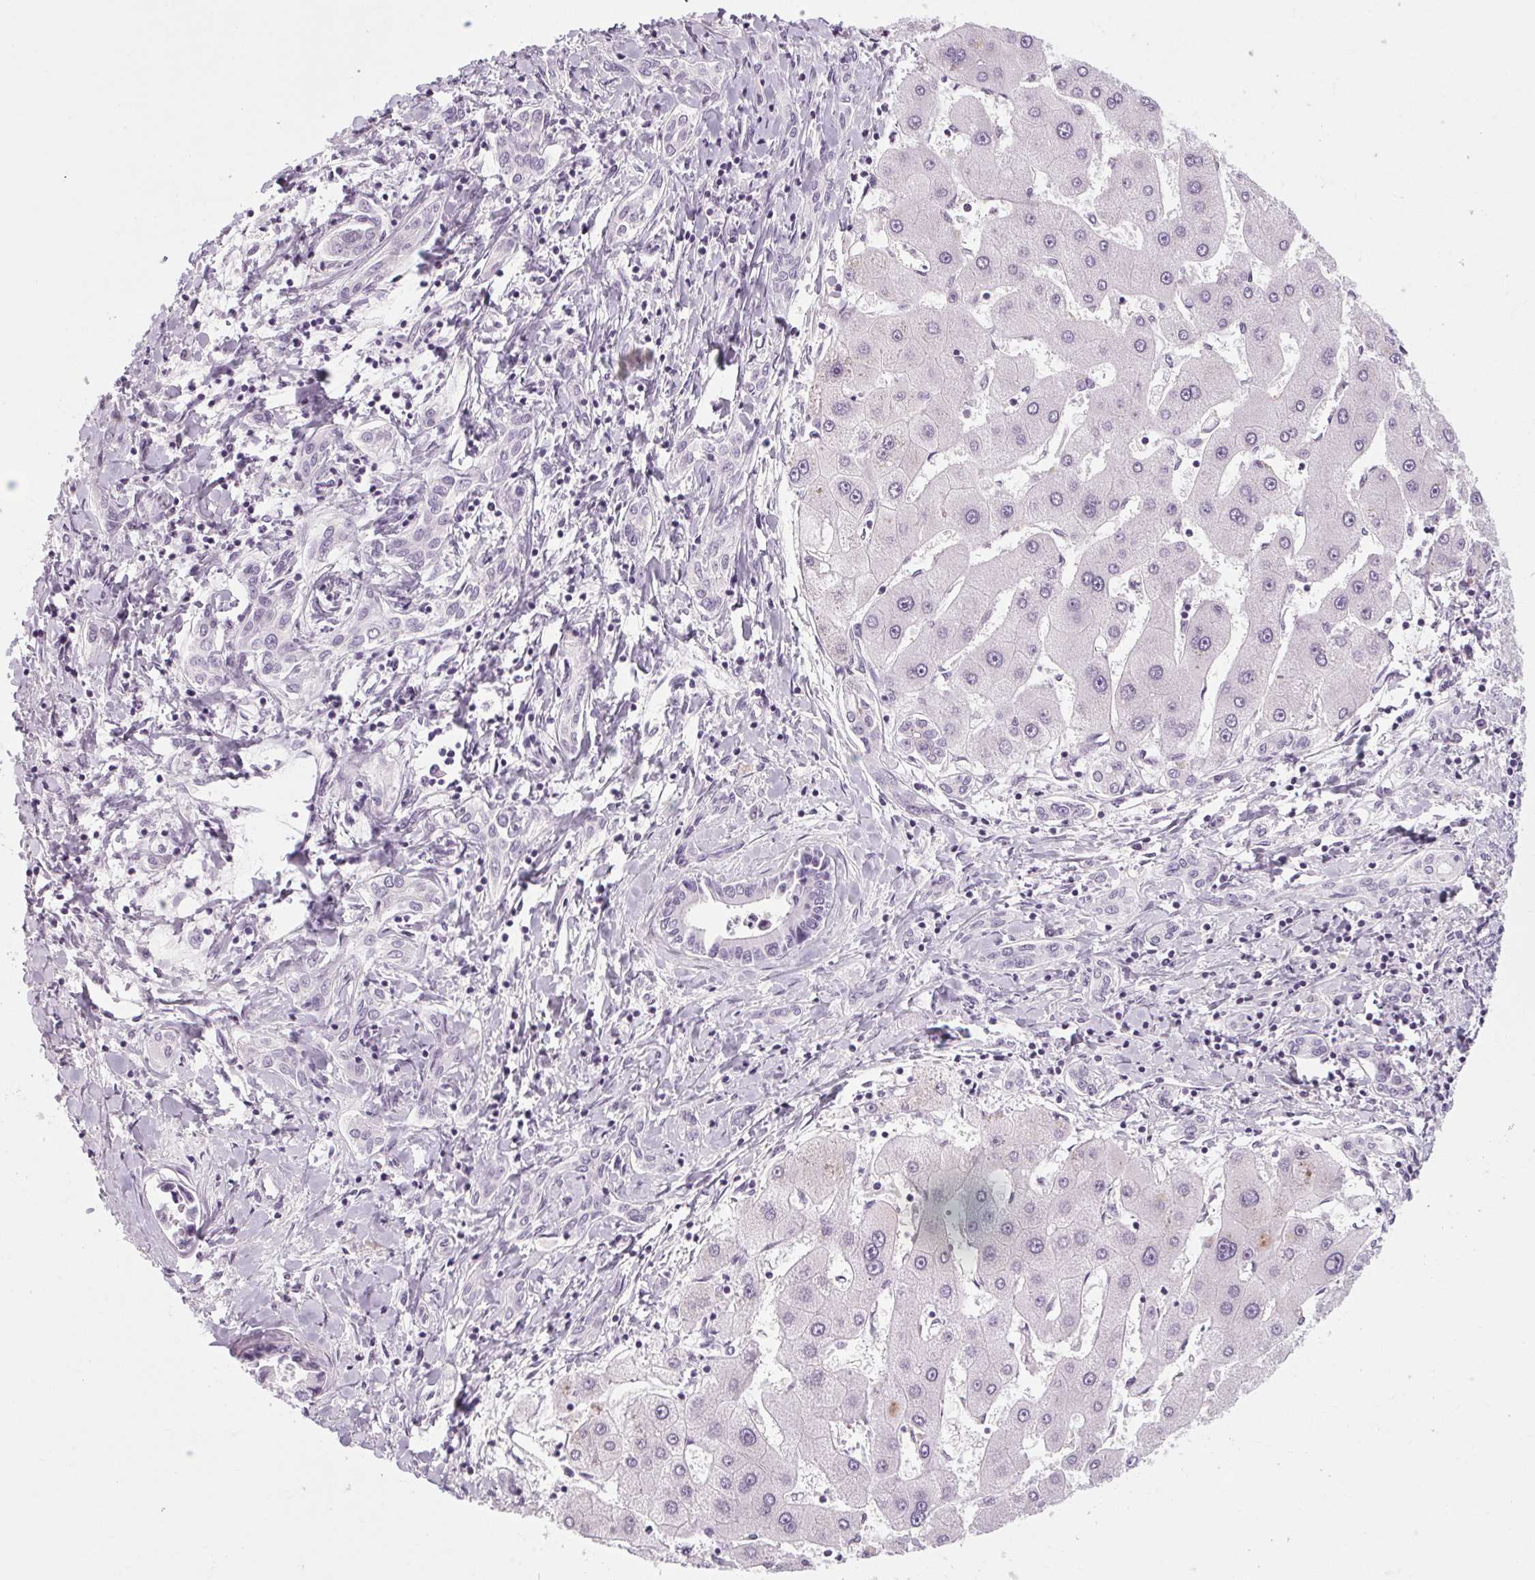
{"staining": {"intensity": "negative", "quantity": "none", "location": "none"}, "tissue": "liver cancer", "cell_type": "Tumor cells", "image_type": "cancer", "snomed": [{"axis": "morphology", "description": "Cholangiocarcinoma"}, {"axis": "topography", "description": "Liver"}], "caption": "Human liver cancer (cholangiocarcinoma) stained for a protein using immunohistochemistry displays no positivity in tumor cells.", "gene": "POMC", "patient": {"sex": "male", "age": 66}}